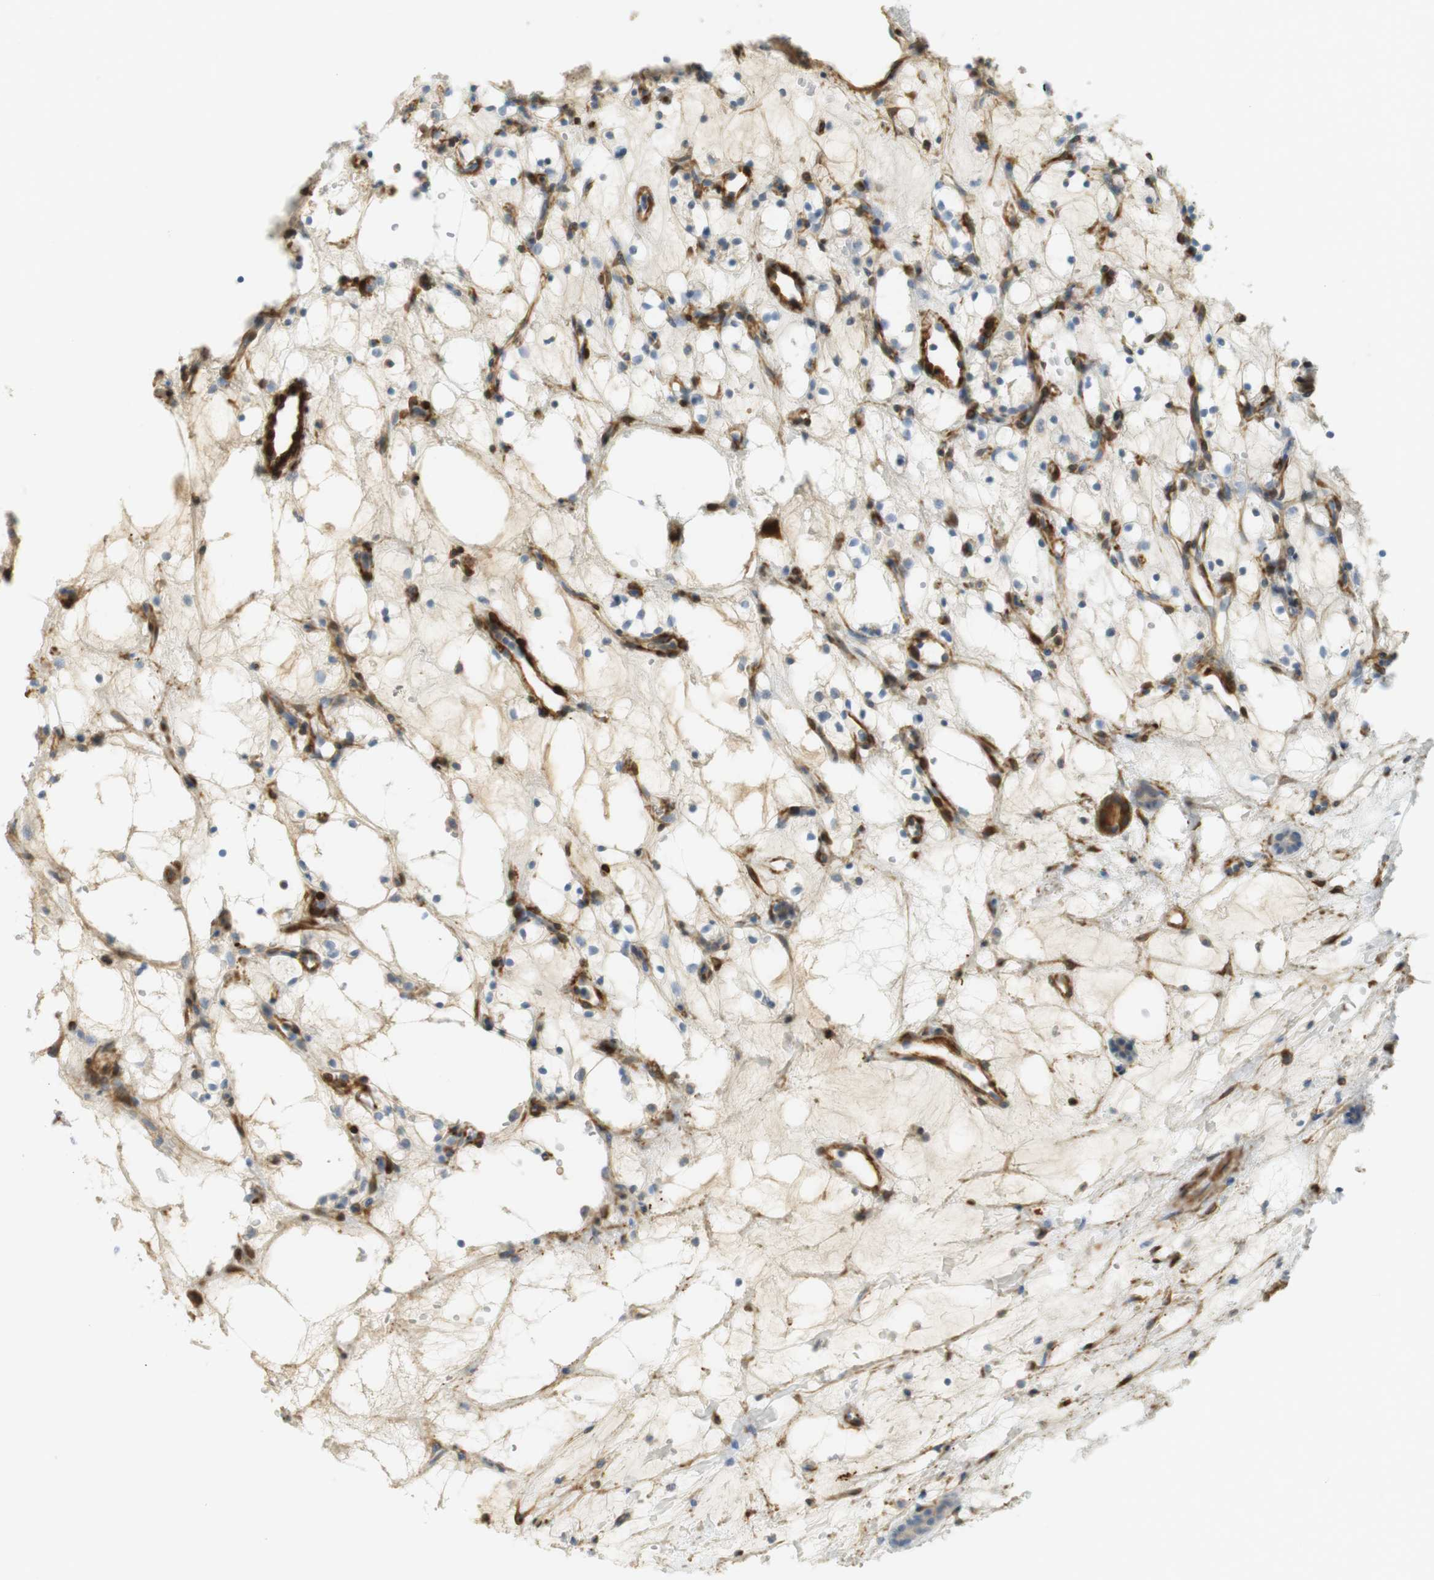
{"staining": {"intensity": "negative", "quantity": "none", "location": "none"}, "tissue": "renal cancer", "cell_type": "Tumor cells", "image_type": "cancer", "snomed": [{"axis": "morphology", "description": "Adenocarcinoma, NOS"}, {"axis": "topography", "description": "Kidney"}], "caption": "IHC micrograph of adenocarcinoma (renal) stained for a protein (brown), which exhibits no positivity in tumor cells.", "gene": "PDE3A", "patient": {"sex": "female", "age": 60}}